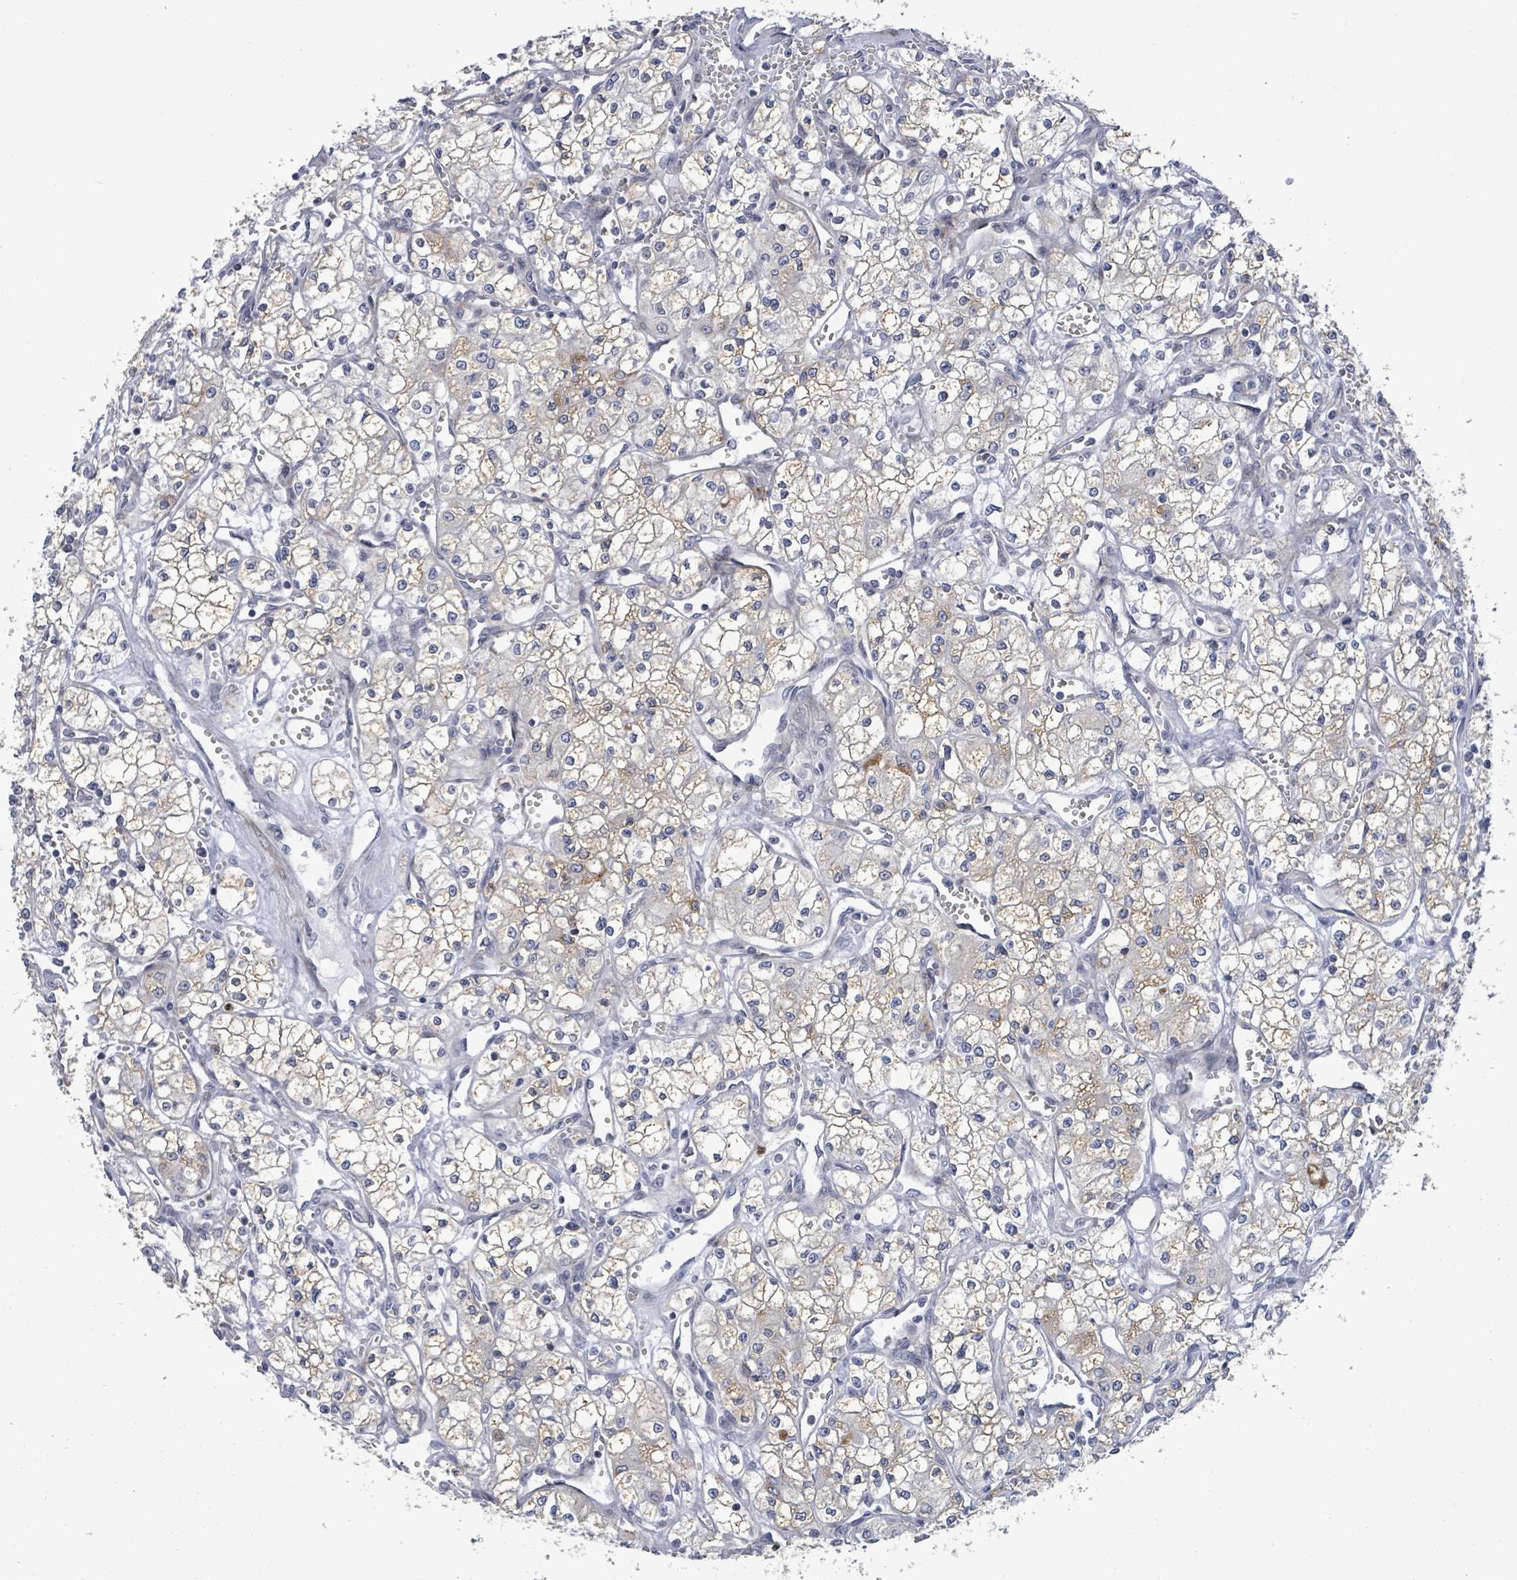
{"staining": {"intensity": "negative", "quantity": "none", "location": "none"}, "tissue": "renal cancer", "cell_type": "Tumor cells", "image_type": "cancer", "snomed": [{"axis": "morphology", "description": "Adenocarcinoma, NOS"}, {"axis": "topography", "description": "Kidney"}], "caption": "The micrograph exhibits no staining of tumor cells in renal cancer.", "gene": "SAR1A", "patient": {"sex": "male", "age": 59}}